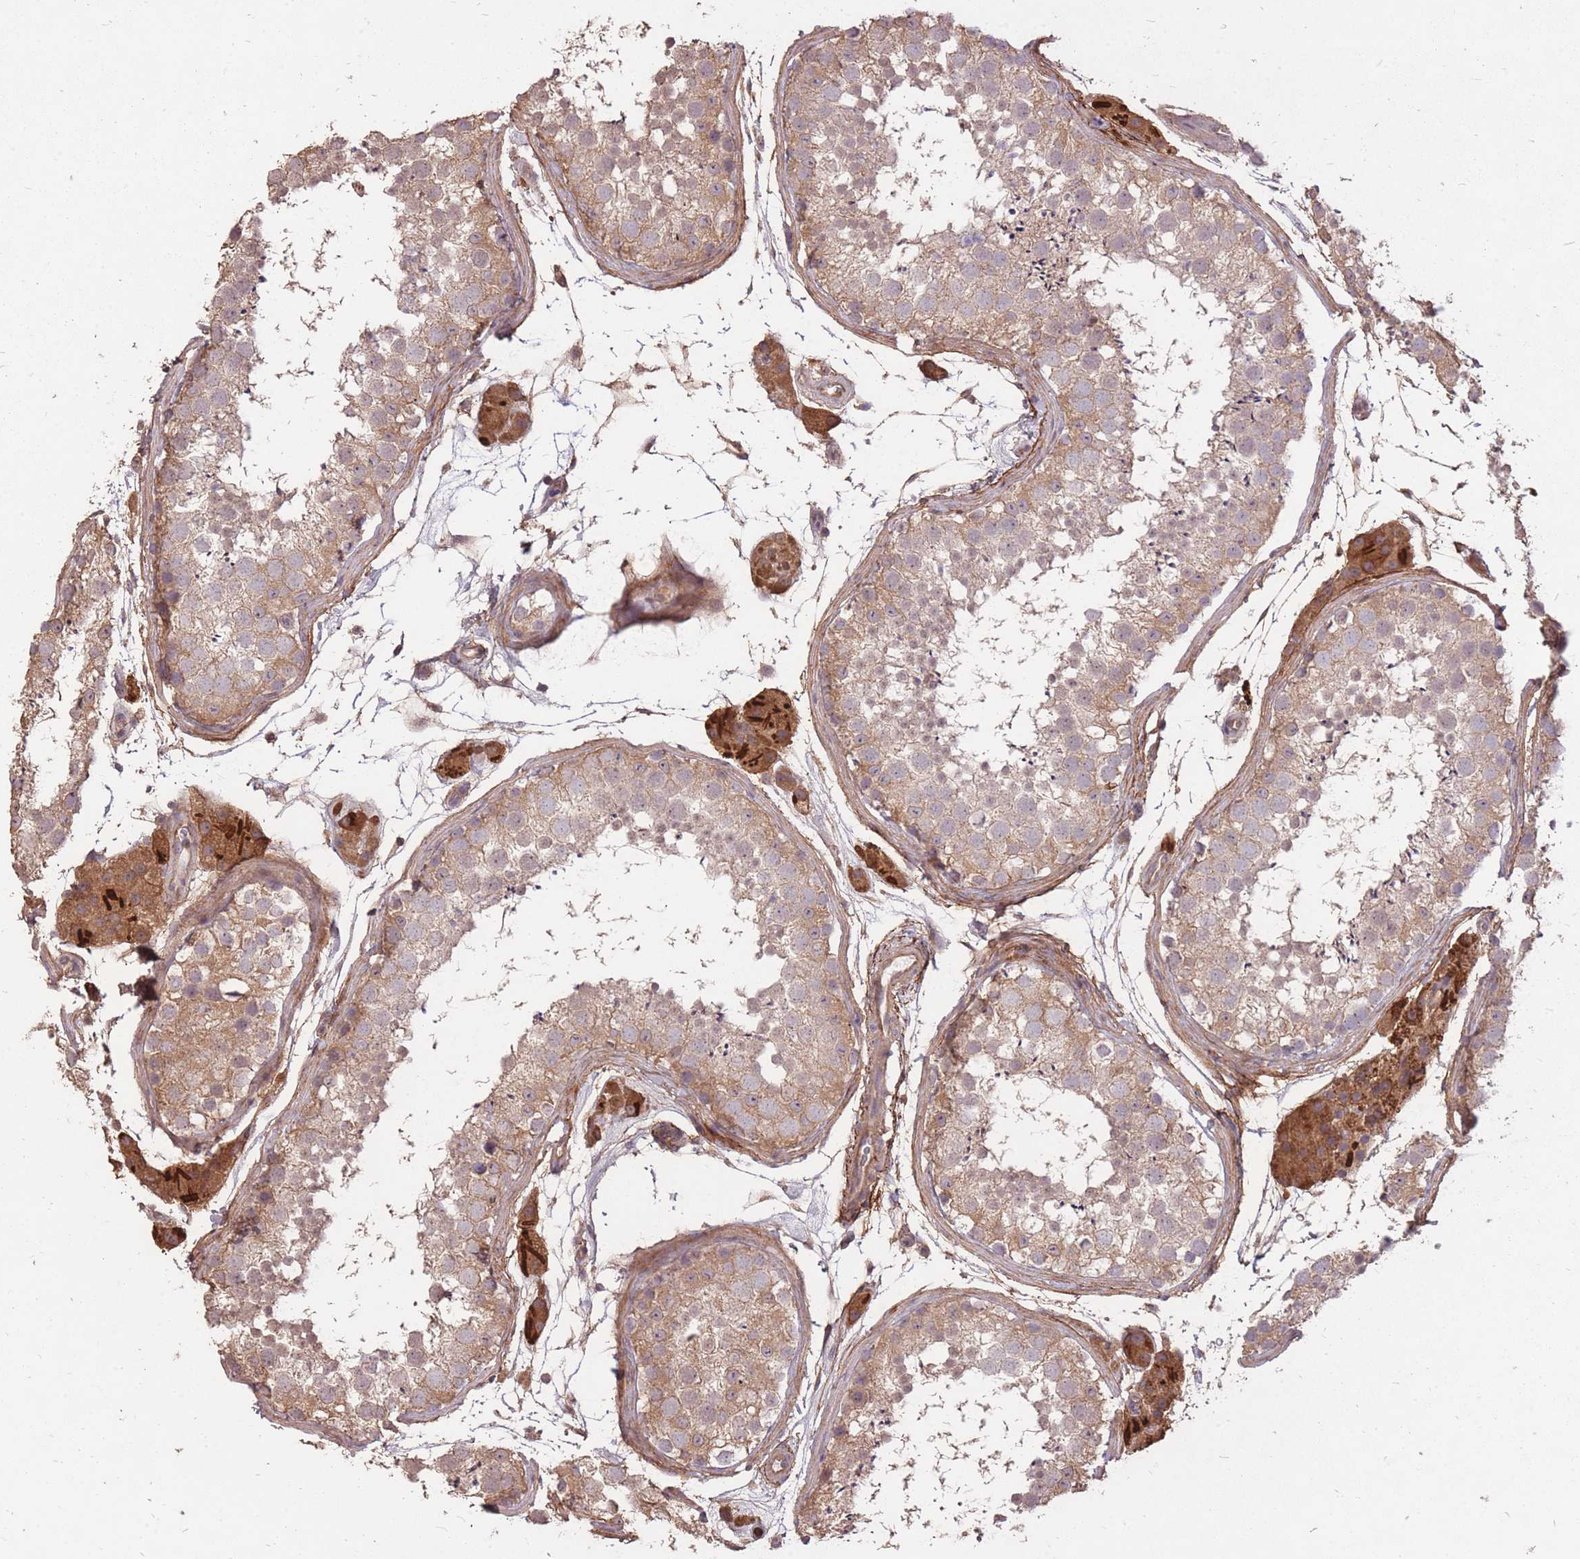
{"staining": {"intensity": "moderate", "quantity": "25%-75%", "location": "cytoplasmic/membranous"}, "tissue": "testis", "cell_type": "Cells in seminiferous ducts", "image_type": "normal", "snomed": [{"axis": "morphology", "description": "Normal tissue, NOS"}, {"axis": "topography", "description": "Testis"}], "caption": "The micrograph exhibits immunohistochemical staining of normal testis. There is moderate cytoplasmic/membranous staining is present in approximately 25%-75% of cells in seminiferous ducts.", "gene": "DYNC1LI2", "patient": {"sex": "male", "age": 41}}